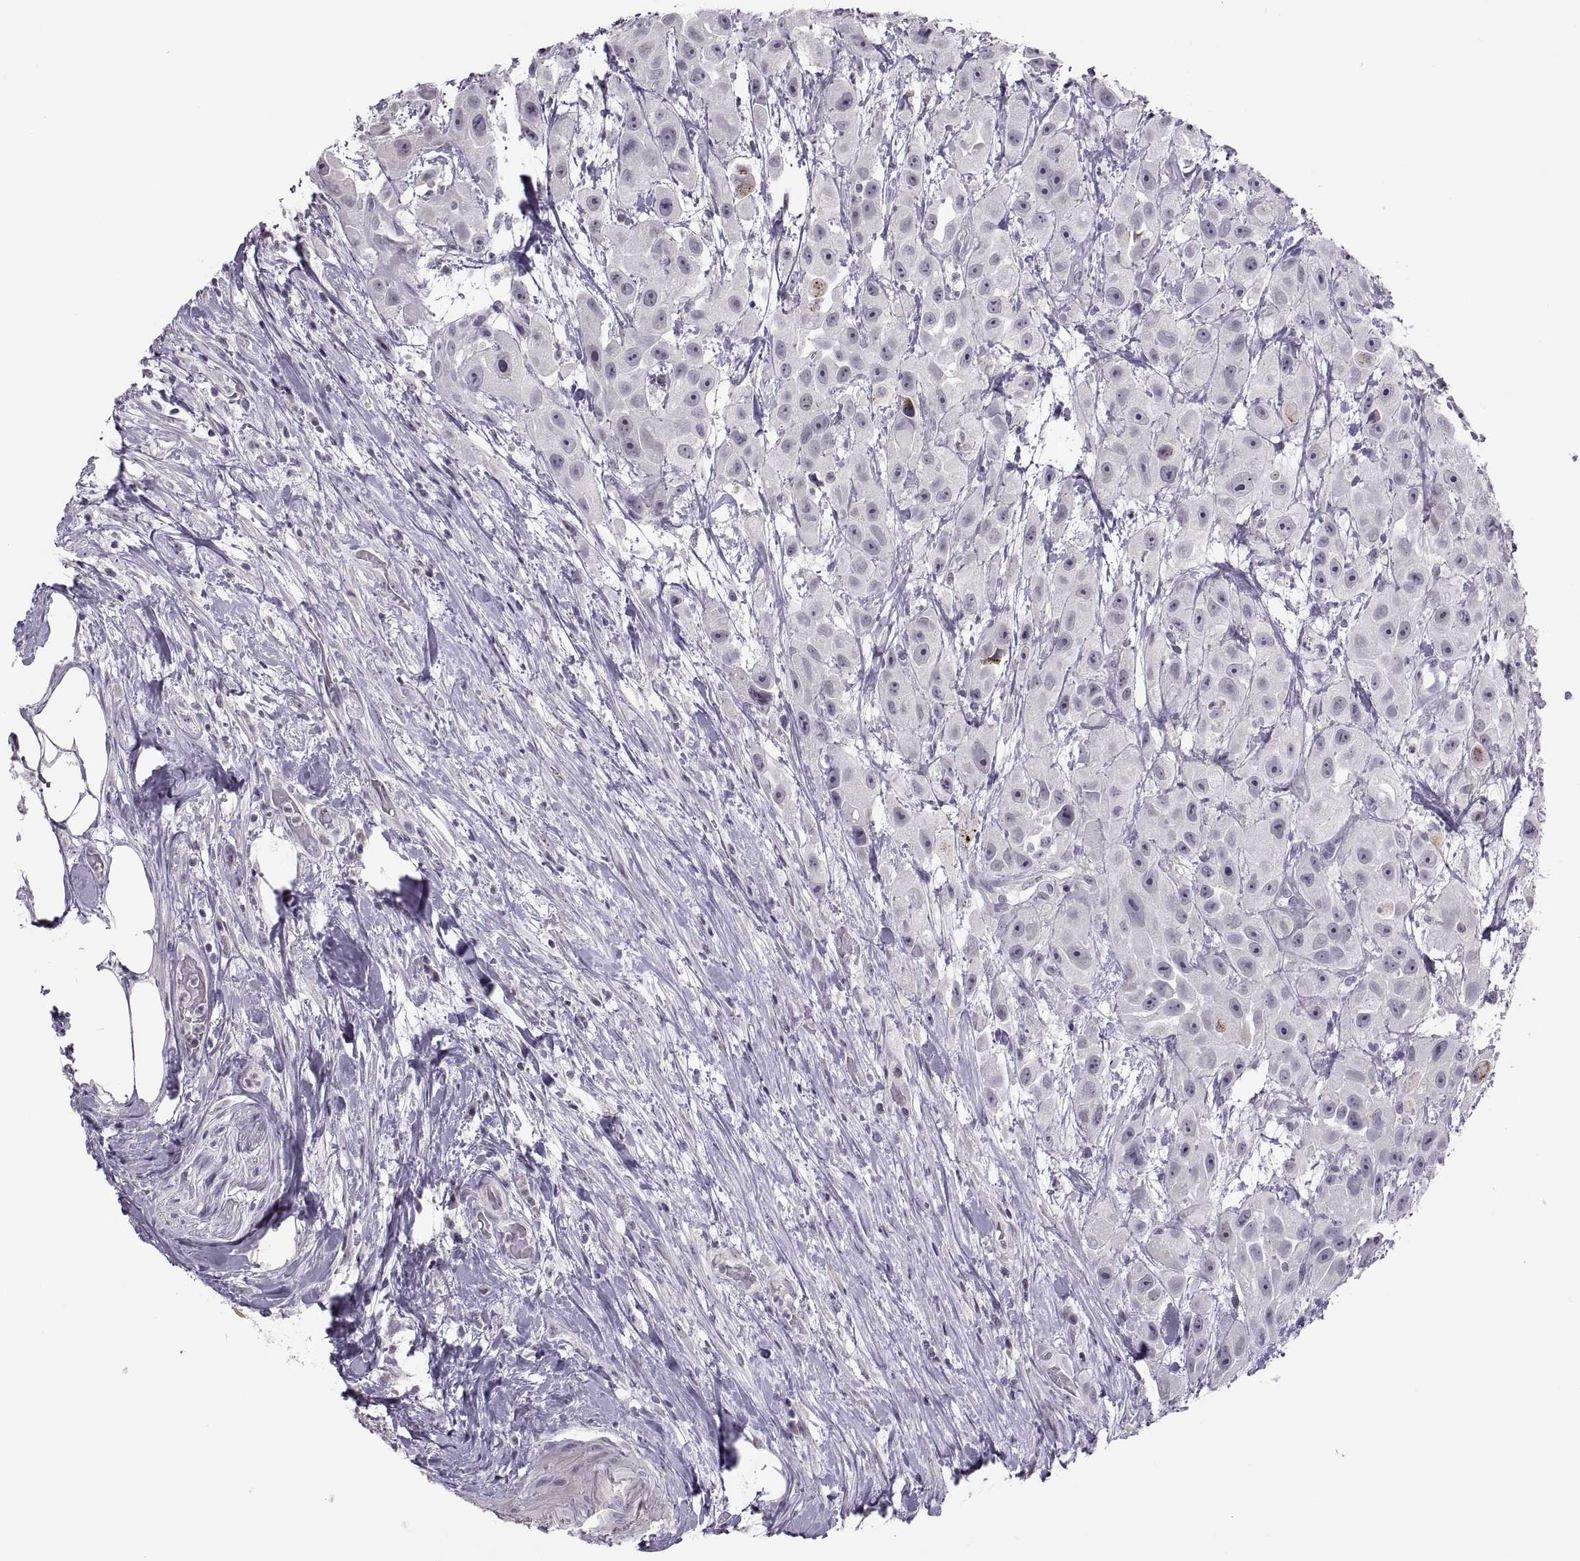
{"staining": {"intensity": "negative", "quantity": "none", "location": "none"}, "tissue": "urothelial cancer", "cell_type": "Tumor cells", "image_type": "cancer", "snomed": [{"axis": "morphology", "description": "Urothelial carcinoma, High grade"}, {"axis": "topography", "description": "Urinary bladder"}], "caption": "Tumor cells are negative for protein expression in human urothelial carcinoma (high-grade).", "gene": "CHCT1", "patient": {"sex": "male", "age": 79}}